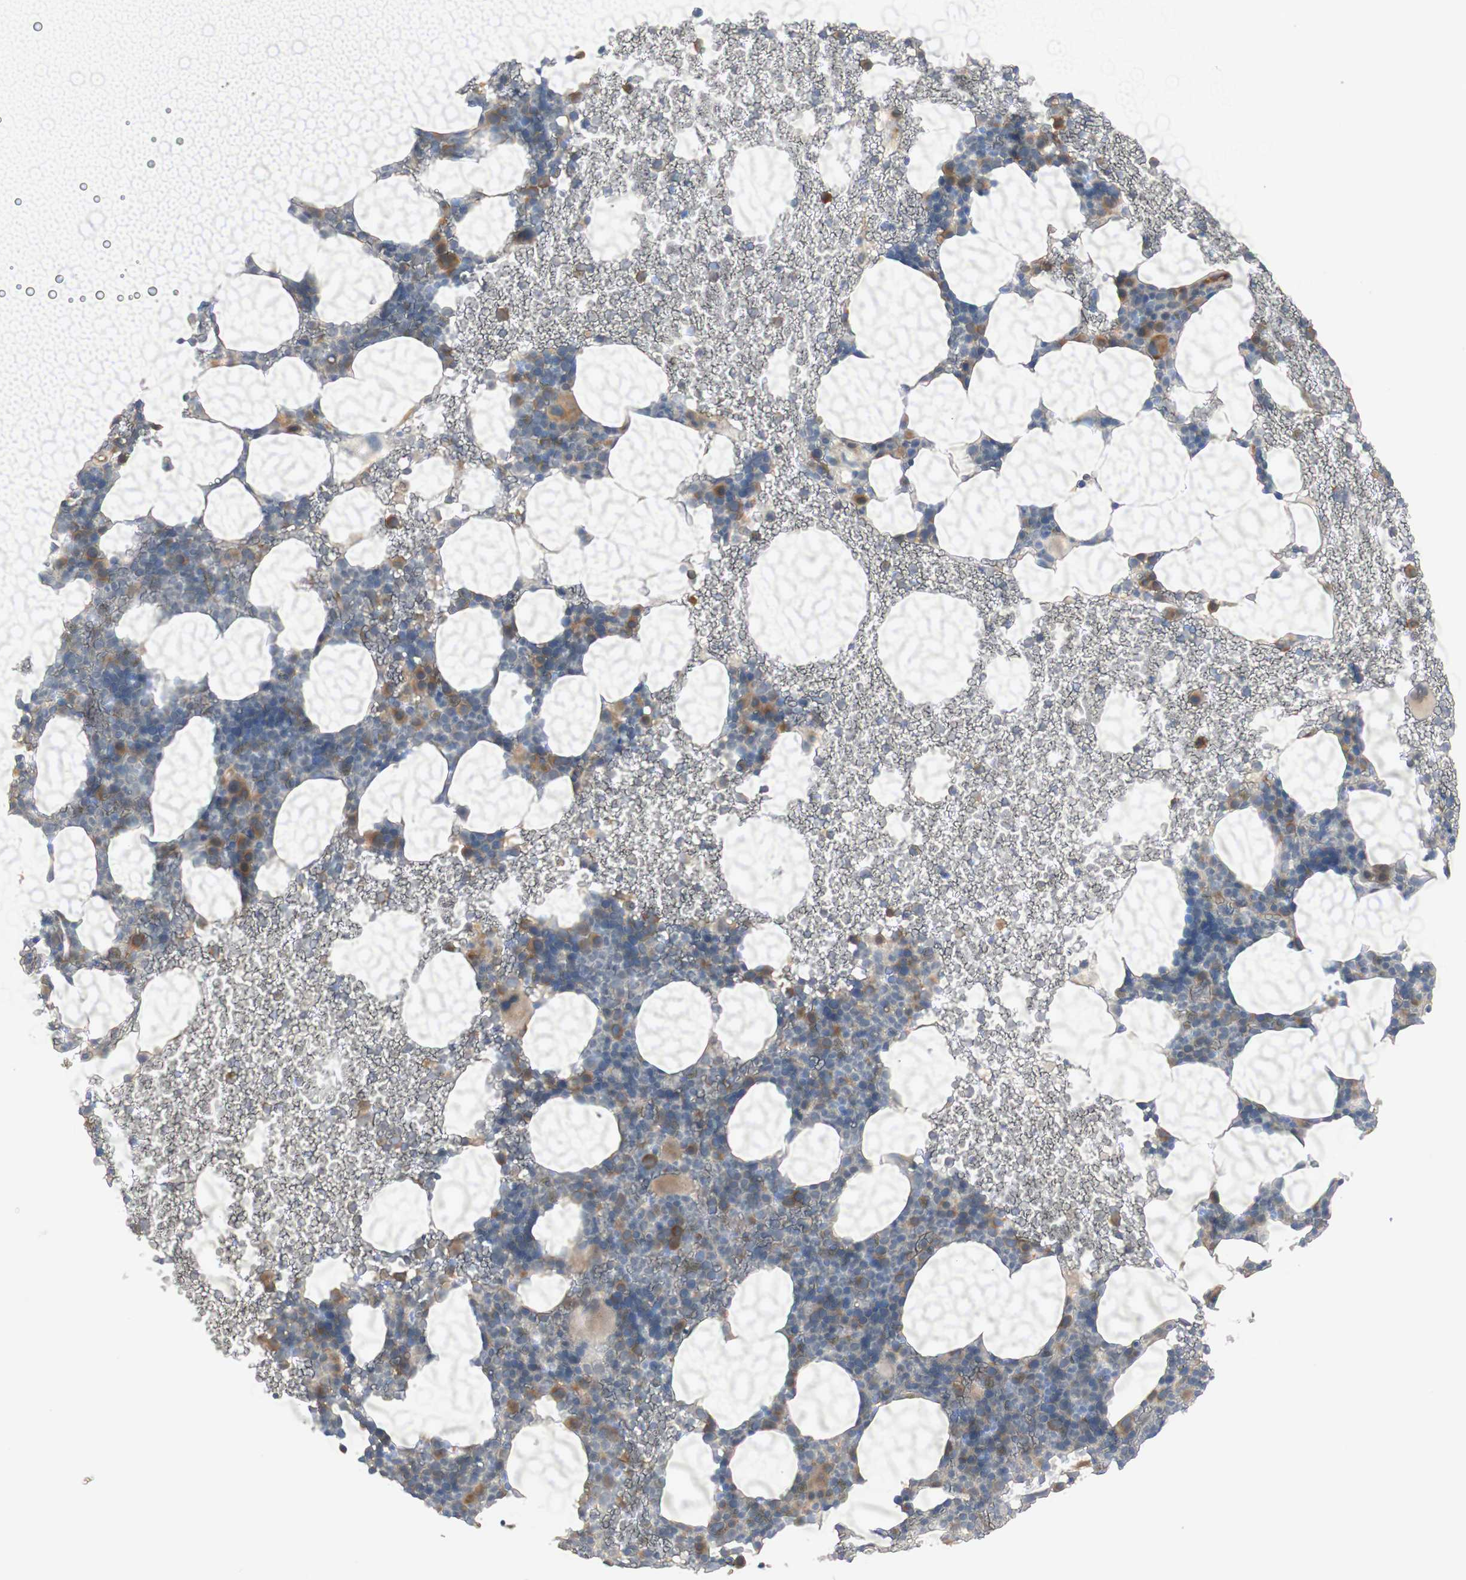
{"staining": {"intensity": "moderate", "quantity": "25%-75%", "location": "cytoplasmic/membranous"}, "tissue": "bone marrow", "cell_type": "Hematopoietic cells", "image_type": "normal", "snomed": [{"axis": "morphology", "description": "Normal tissue, NOS"}, {"axis": "morphology", "description": "Inflammation, NOS"}, {"axis": "topography", "description": "Bone marrow"}], "caption": "This is an image of immunohistochemistry staining of benign bone marrow, which shows moderate expression in the cytoplasmic/membranous of hematopoietic cells.", "gene": "LRIG3", "patient": {"sex": "female", "age": 70}}